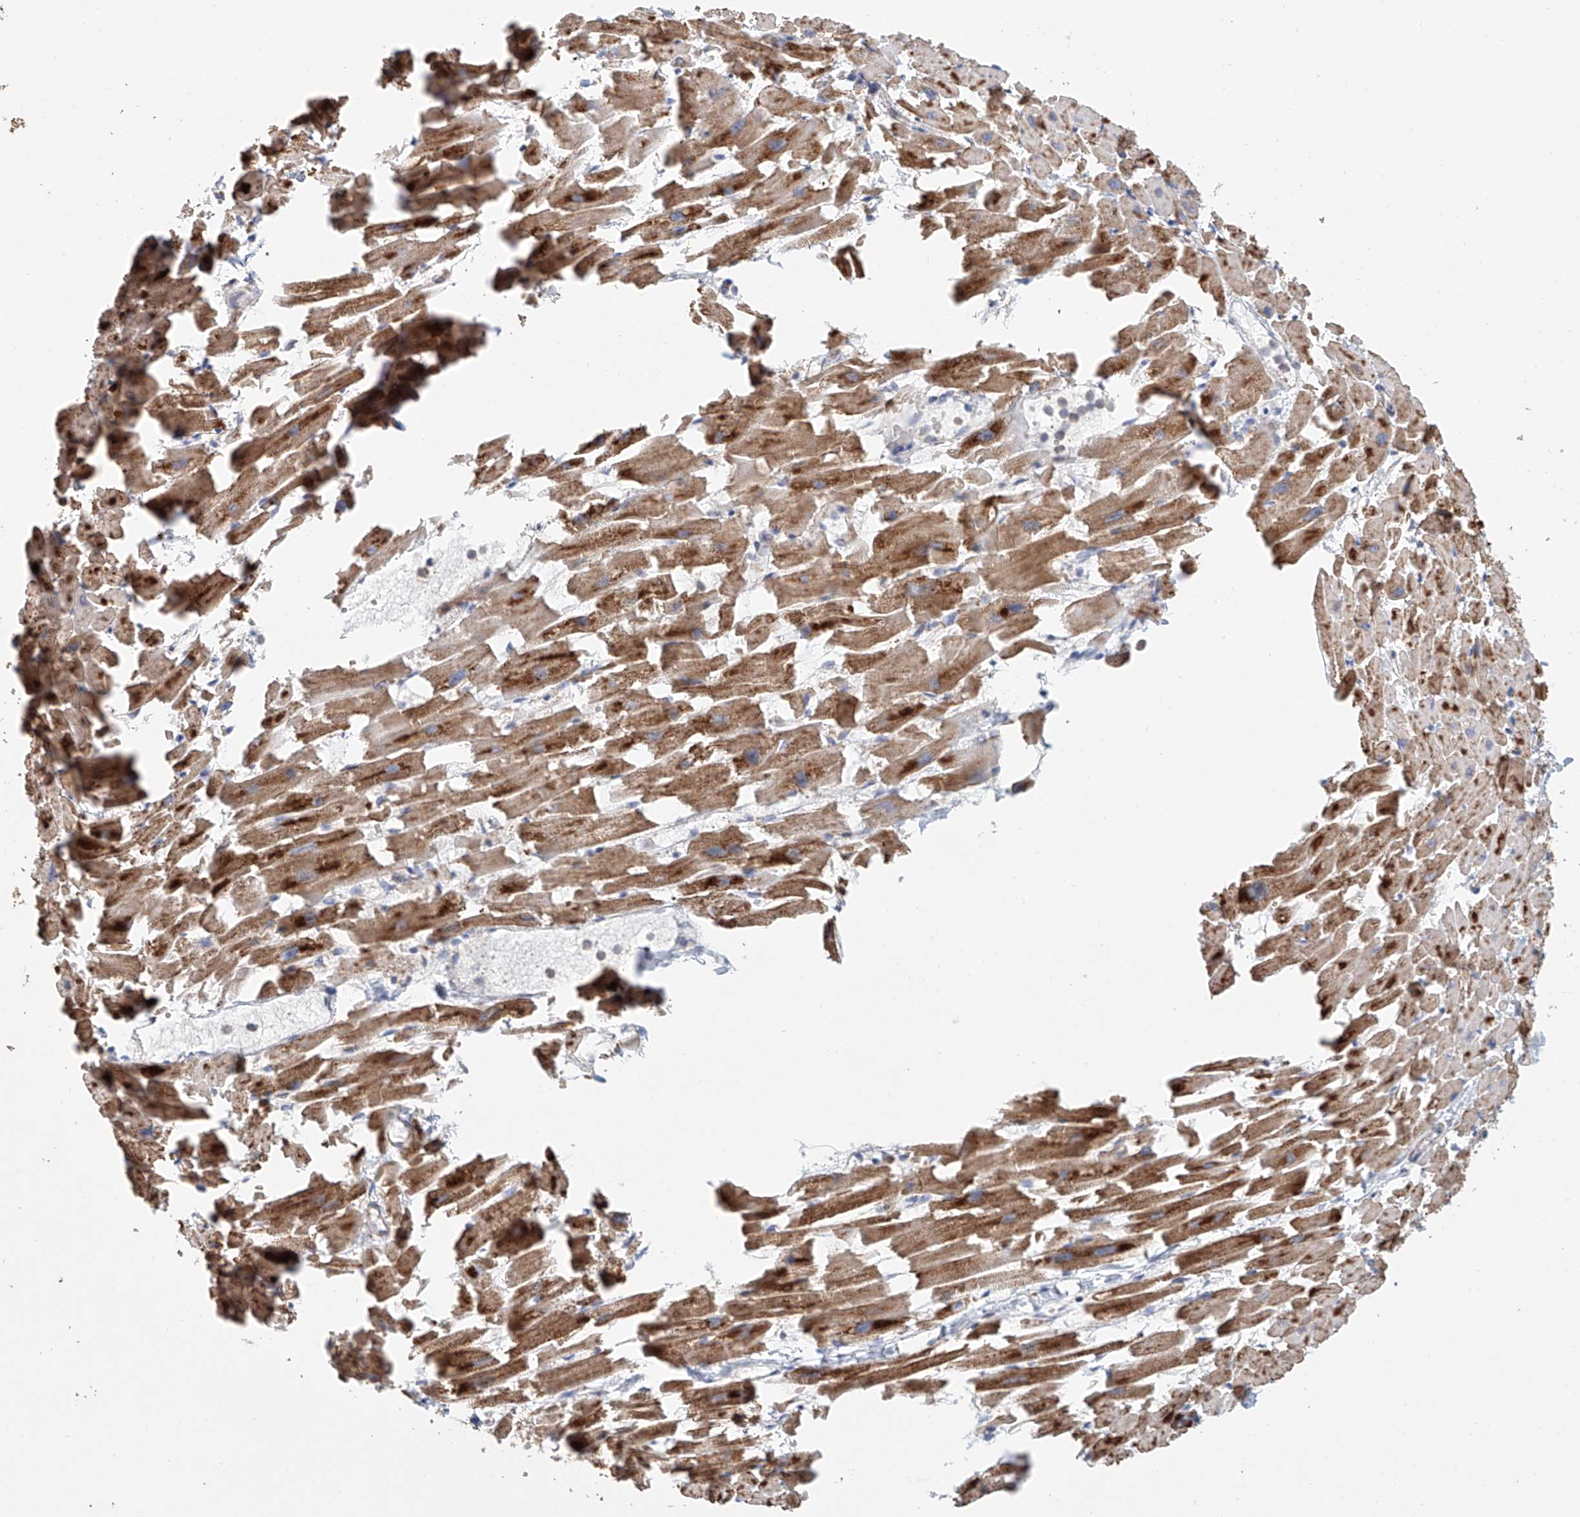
{"staining": {"intensity": "moderate", "quantity": ">75%", "location": "cytoplasmic/membranous"}, "tissue": "heart muscle", "cell_type": "Cardiomyocytes", "image_type": "normal", "snomed": [{"axis": "morphology", "description": "Normal tissue, NOS"}, {"axis": "topography", "description": "Heart"}], "caption": "Immunohistochemistry (DAB (3,3'-diaminobenzidine)) staining of unremarkable human heart muscle displays moderate cytoplasmic/membranous protein expression in approximately >75% of cardiomyocytes.", "gene": "MCL1", "patient": {"sex": "female", "age": 64}}